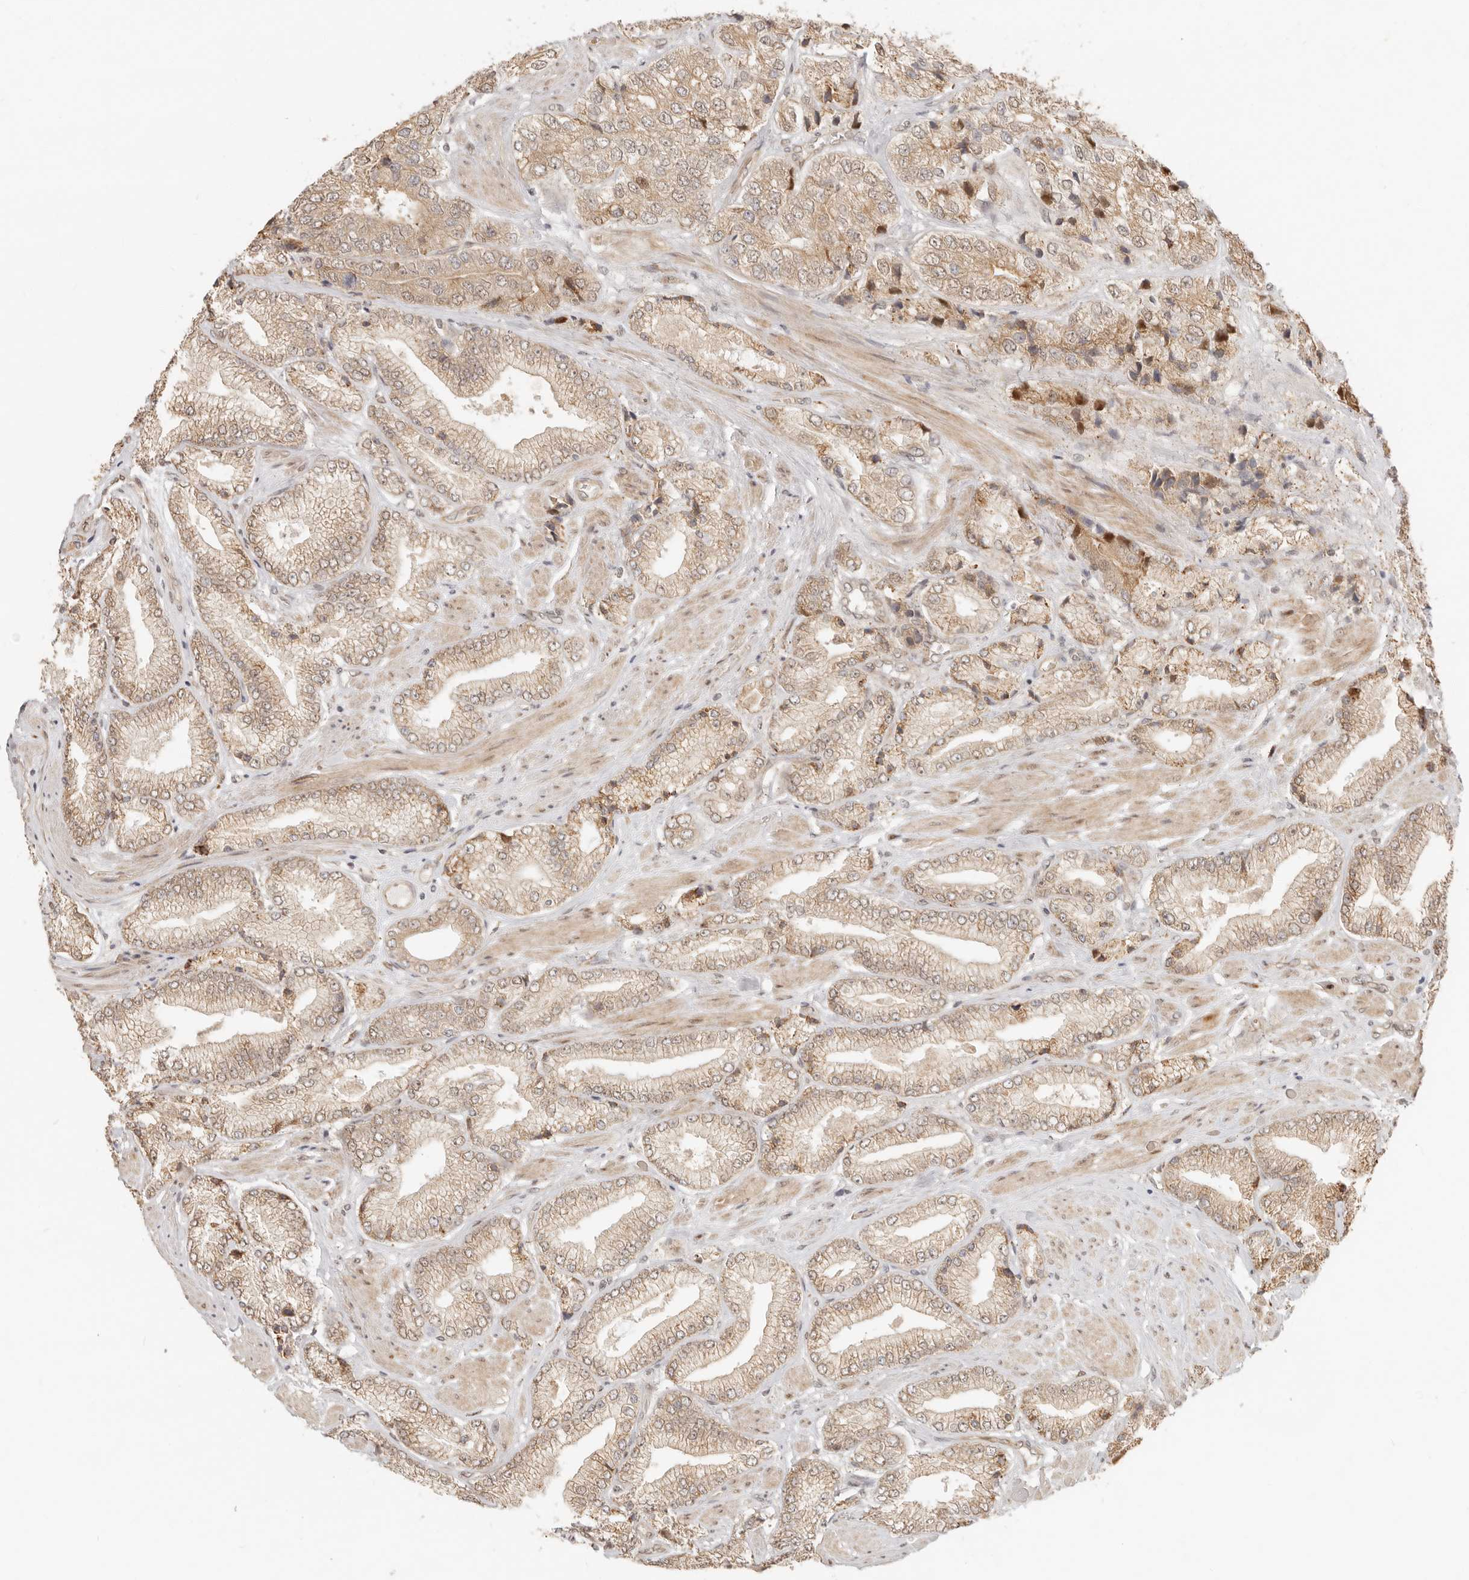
{"staining": {"intensity": "weak", "quantity": ">75%", "location": "cytoplasmic/membranous,nuclear"}, "tissue": "prostate cancer", "cell_type": "Tumor cells", "image_type": "cancer", "snomed": [{"axis": "morphology", "description": "Adenocarcinoma, High grade"}, {"axis": "topography", "description": "Prostate"}], "caption": "Immunohistochemical staining of prostate cancer (high-grade adenocarcinoma) reveals low levels of weak cytoplasmic/membranous and nuclear positivity in approximately >75% of tumor cells. (DAB (3,3'-diaminobenzidine) IHC with brightfield microscopy, high magnification).", "gene": "TUFT1", "patient": {"sex": "male", "age": 50}}